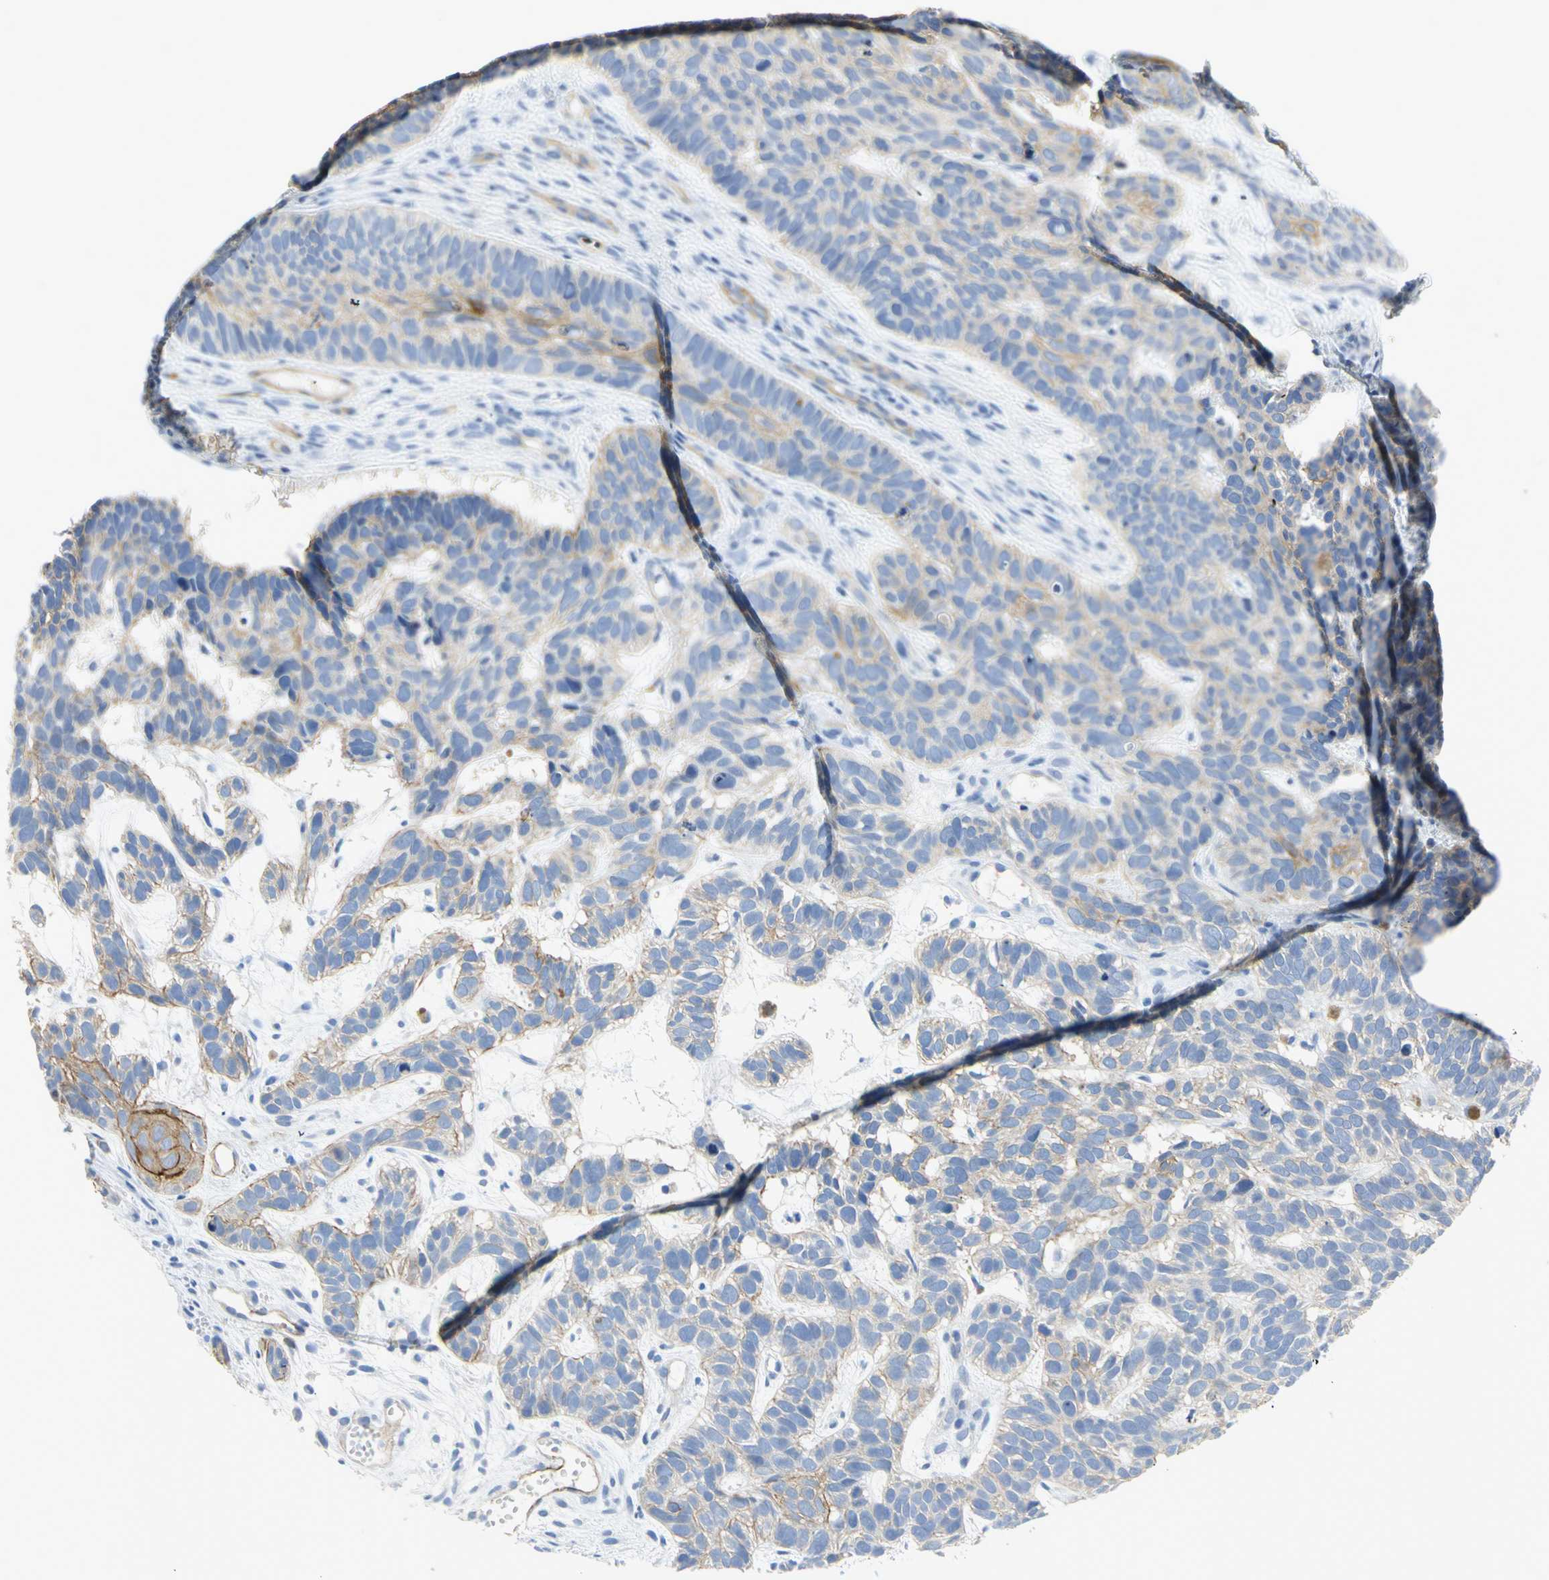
{"staining": {"intensity": "moderate", "quantity": "25%-75%", "location": "cytoplasmic/membranous"}, "tissue": "skin cancer", "cell_type": "Tumor cells", "image_type": "cancer", "snomed": [{"axis": "morphology", "description": "Basal cell carcinoma"}, {"axis": "topography", "description": "Skin"}], "caption": "A photomicrograph of skin cancer (basal cell carcinoma) stained for a protein displays moderate cytoplasmic/membranous brown staining in tumor cells. Using DAB (3,3'-diaminobenzidine) (brown) and hematoxylin (blue) stains, captured at high magnification using brightfield microscopy.", "gene": "FLNB", "patient": {"sex": "male", "age": 87}}